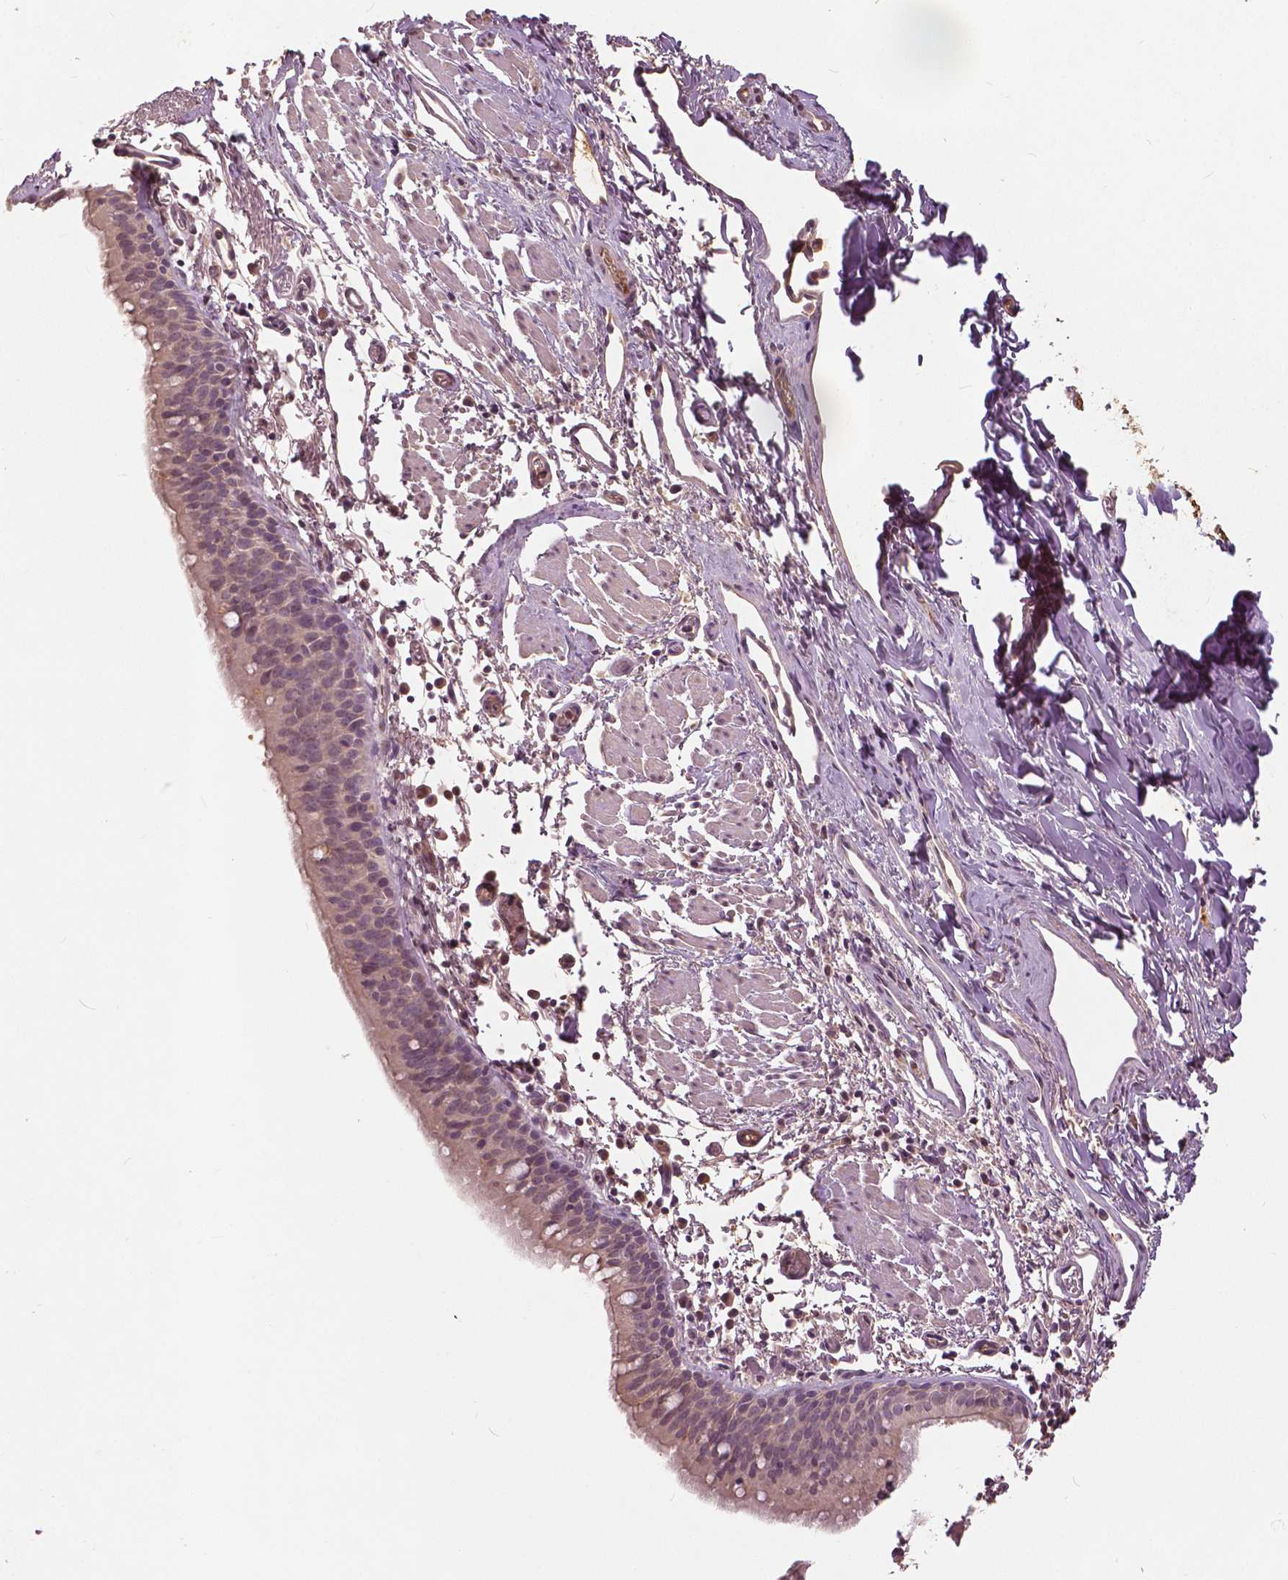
{"staining": {"intensity": "weak", "quantity": "25%-75%", "location": "cytoplasmic/membranous,nuclear"}, "tissue": "bronchus", "cell_type": "Respiratory epithelial cells", "image_type": "normal", "snomed": [{"axis": "morphology", "description": "Normal tissue, NOS"}, {"axis": "morphology", "description": "Adenocarcinoma, NOS"}, {"axis": "topography", "description": "Bronchus"}], "caption": "Immunohistochemical staining of benign bronchus displays 25%-75% levels of weak cytoplasmic/membranous,nuclear protein positivity in approximately 25%-75% of respiratory epithelial cells. Immunohistochemistry stains the protein of interest in brown and the nuclei are stained blue.", "gene": "ANGPTL4", "patient": {"sex": "male", "age": 68}}